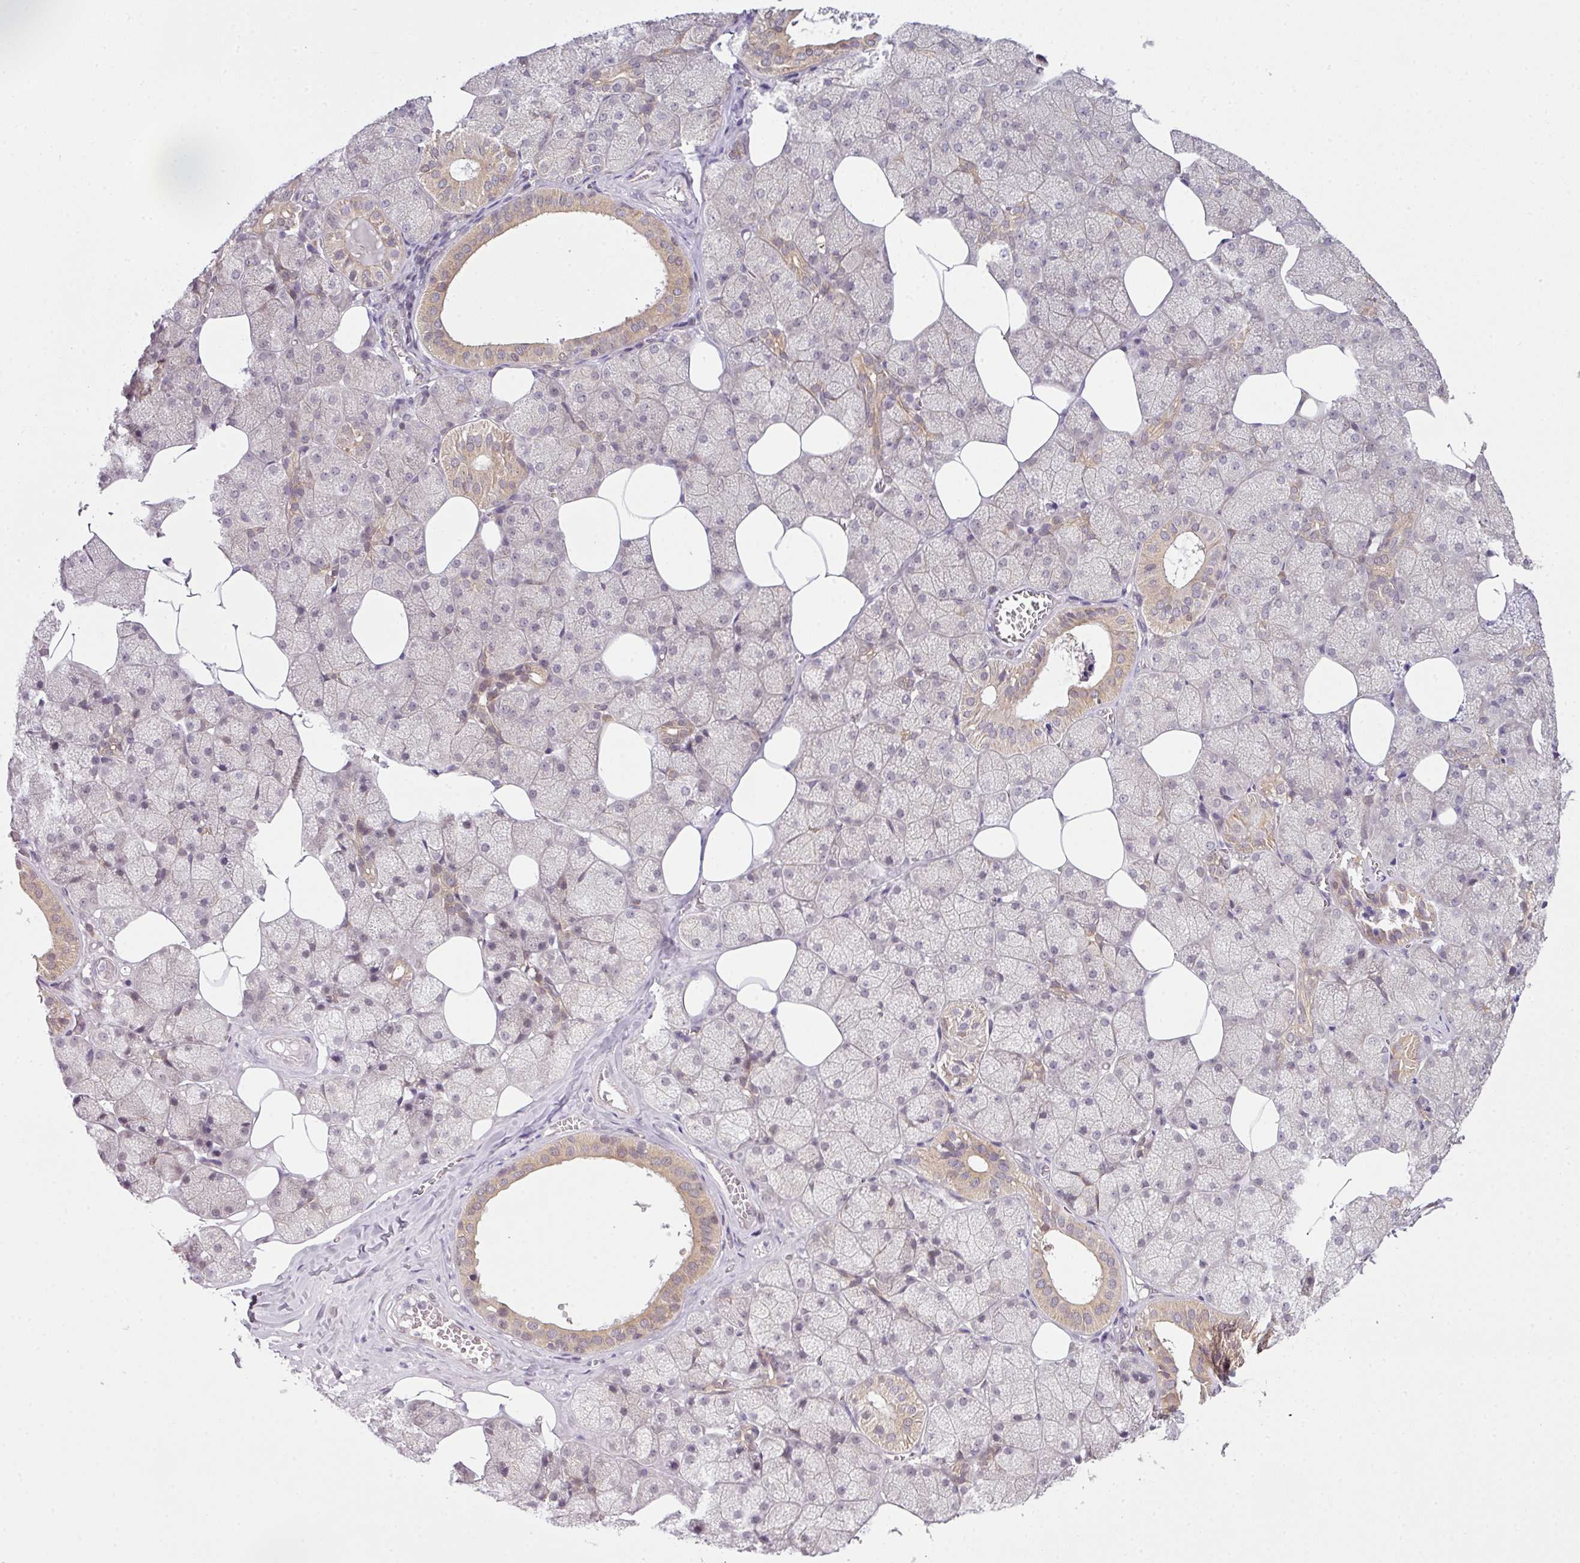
{"staining": {"intensity": "moderate", "quantity": "<25%", "location": "cytoplasmic/membranous"}, "tissue": "salivary gland", "cell_type": "Glandular cells", "image_type": "normal", "snomed": [{"axis": "morphology", "description": "Normal tissue, NOS"}, {"axis": "topography", "description": "Salivary gland"}, {"axis": "topography", "description": "Peripheral nerve tissue"}], "caption": "Approximately <25% of glandular cells in normal human salivary gland show moderate cytoplasmic/membranous protein staining as visualized by brown immunohistochemical staining.", "gene": "DERPC", "patient": {"sex": "male", "age": 38}}